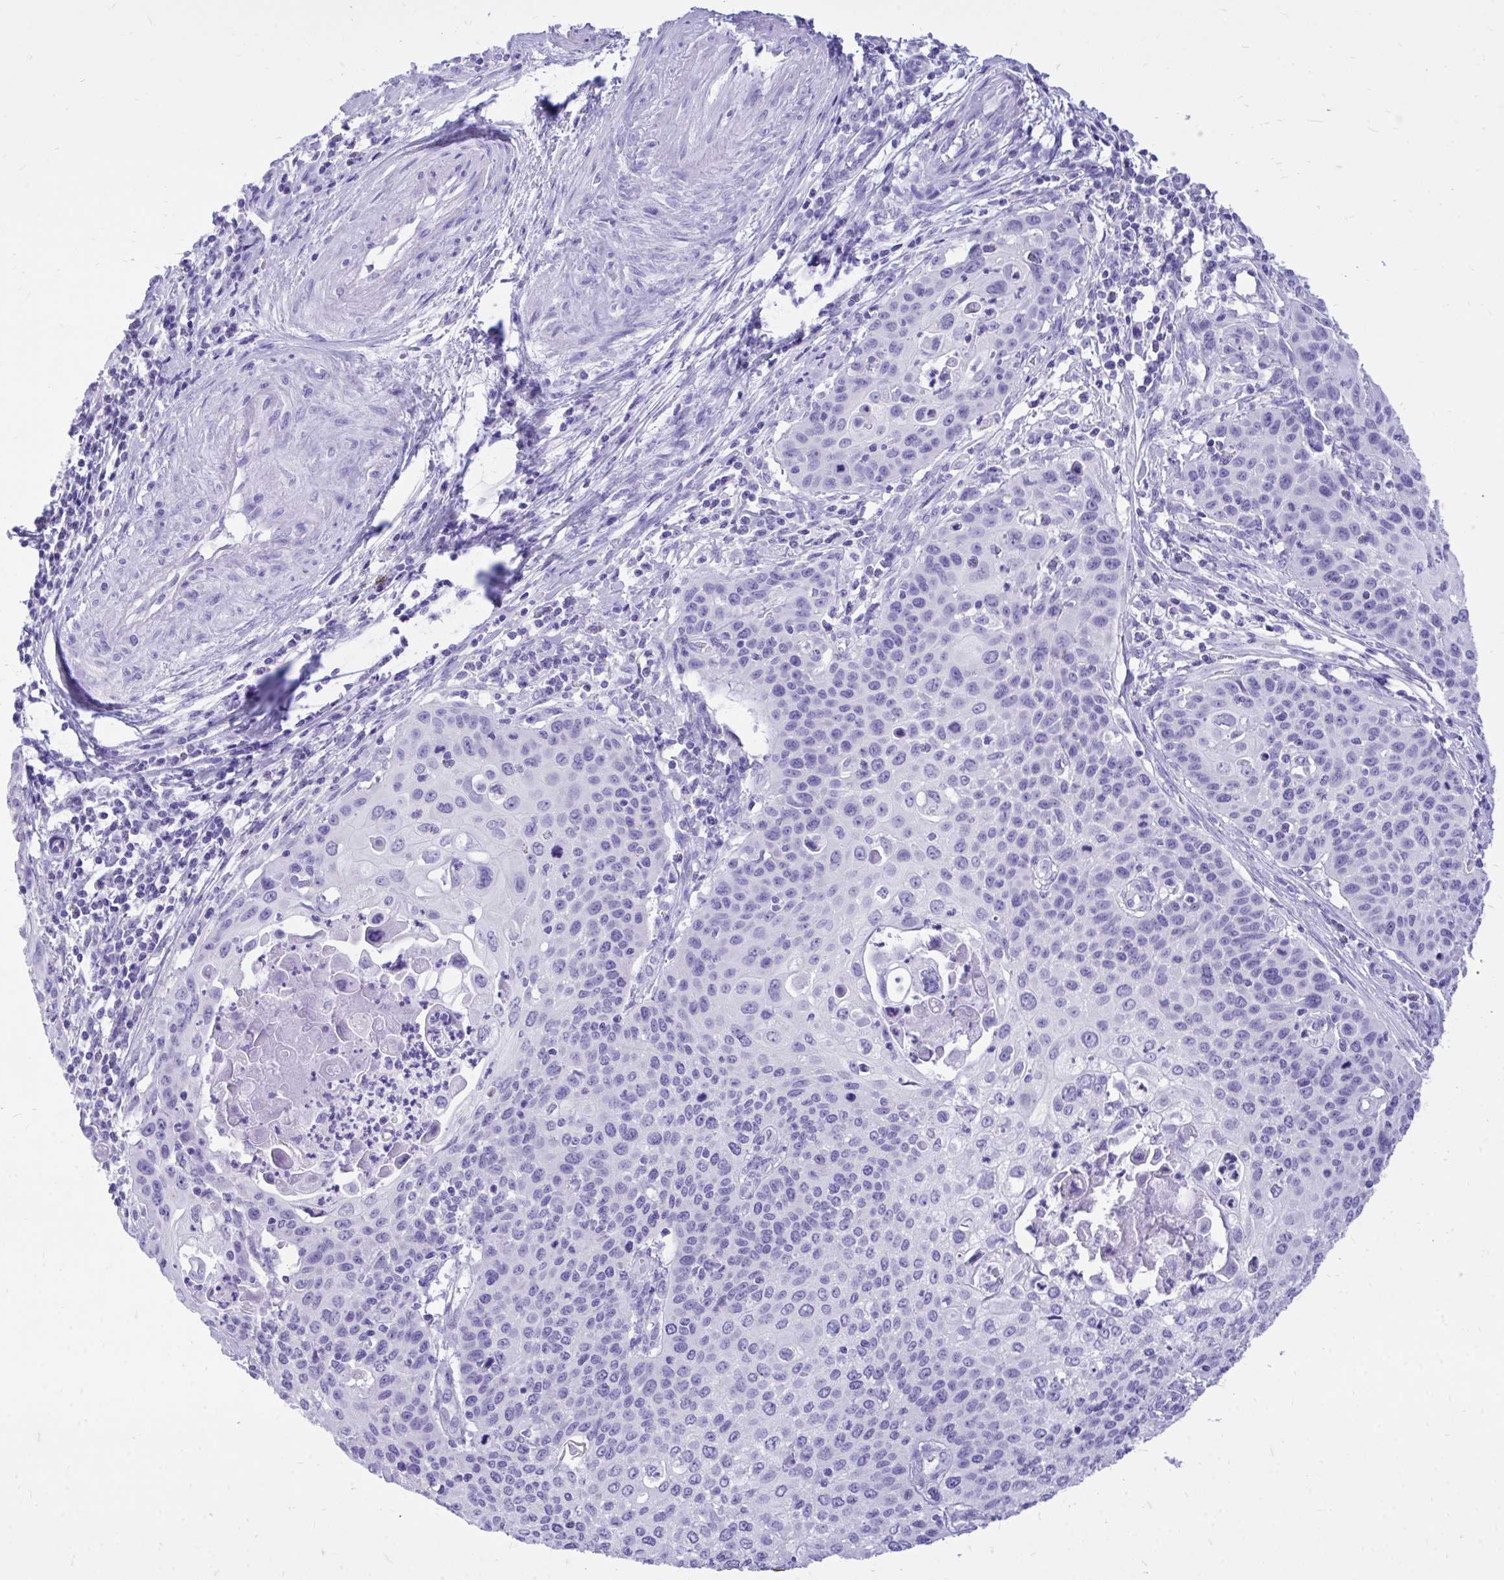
{"staining": {"intensity": "negative", "quantity": "none", "location": "none"}, "tissue": "cervical cancer", "cell_type": "Tumor cells", "image_type": "cancer", "snomed": [{"axis": "morphology", "description": "Squamous cell carcinoma, NOS"}, {"axis": "topography", "description": "Cervix"}], "caption": "The photomicrograph reveals no staining of tumor cells in cervical cancer.", "gene": "MON1A", "patient": {"sex": "female", "age": 65}}